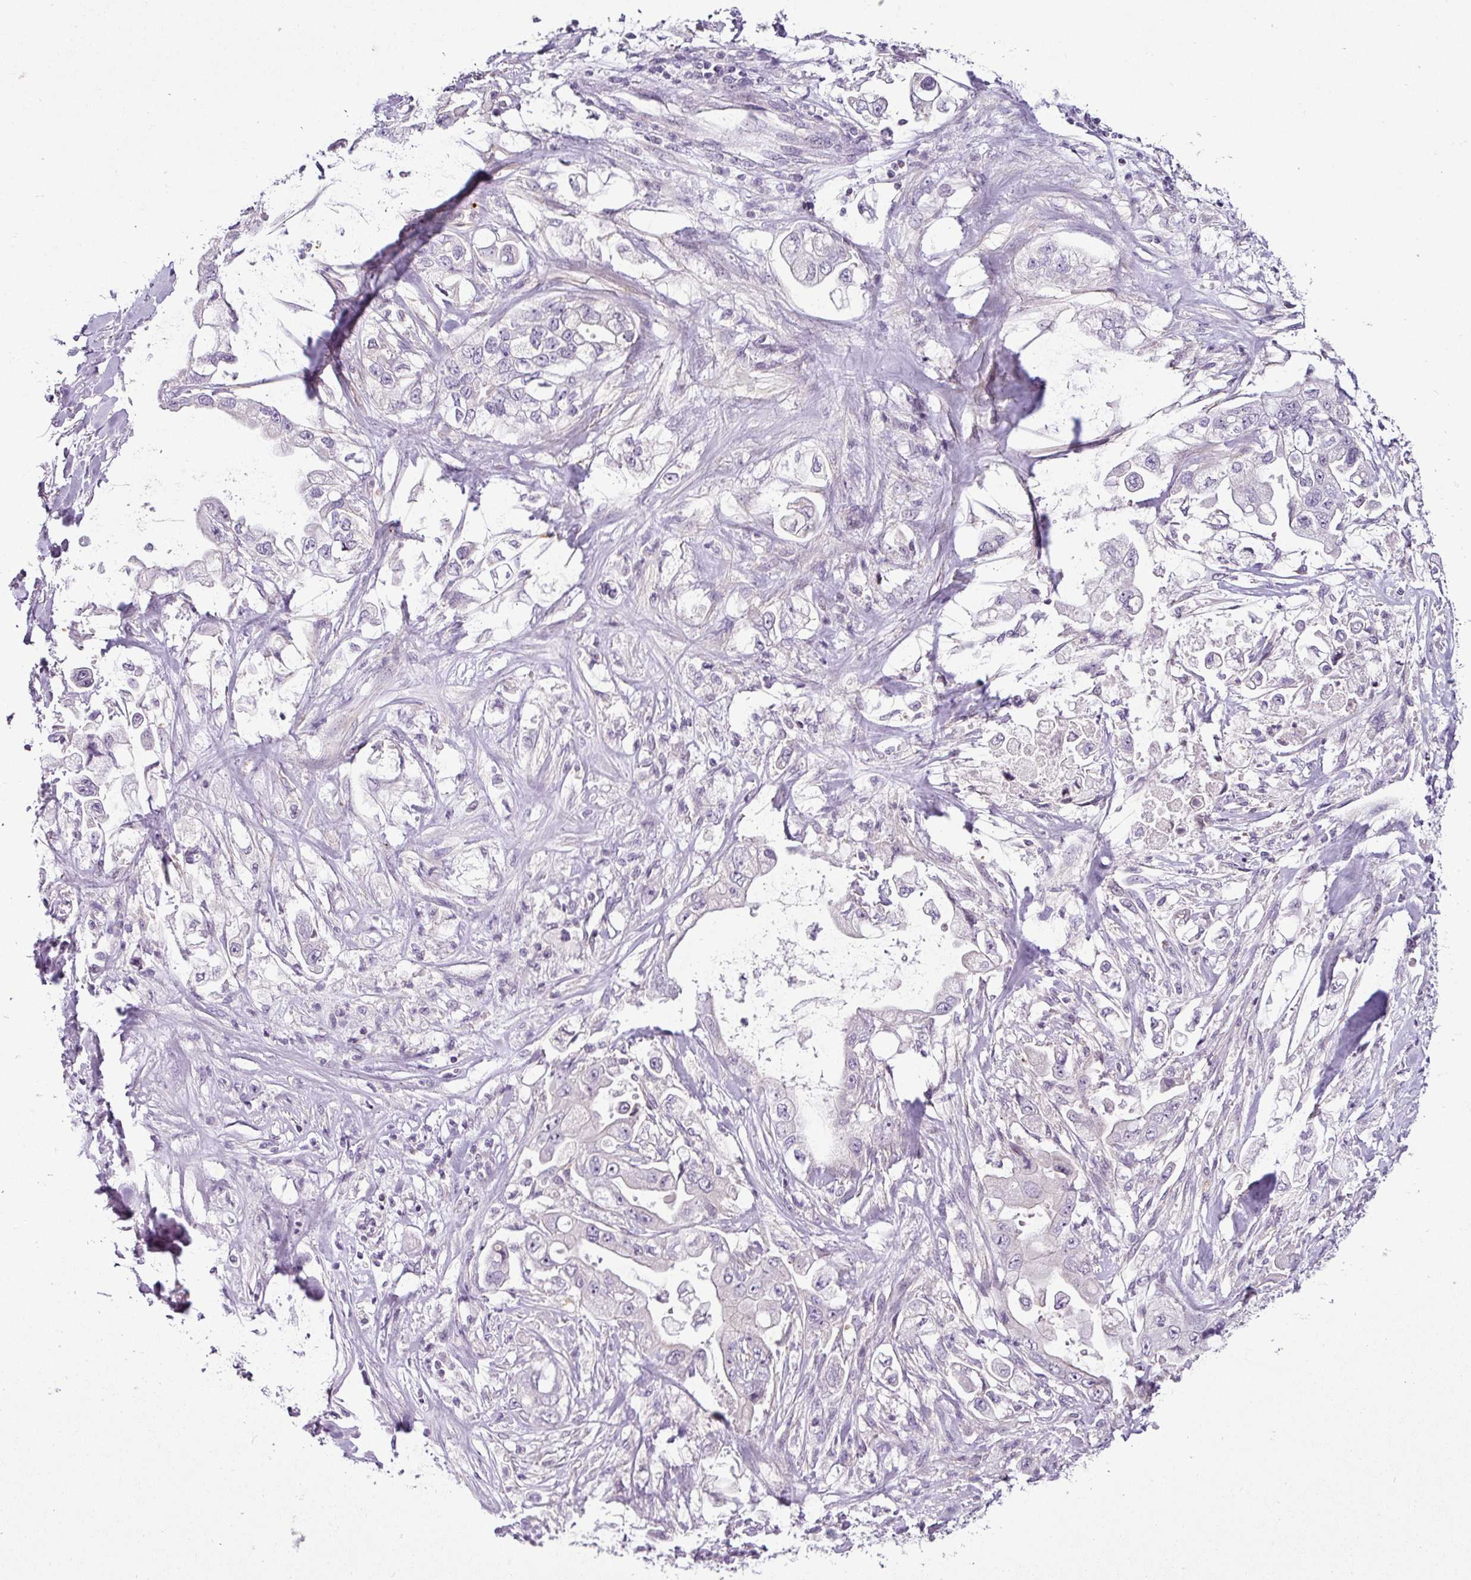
{"staining": {"intensity": "negative", "quantity": "none", "location": "none"}, "tissue": "stomach cancer", "cell_type": "Tumor cells", "image_type": "cancer", "snomed": [{"axis": "morphology", "description": "Adenocarcinoma, NOS"}, {"axis": "topography", "description": "Stomach"}], "caption": "An immunohistochemistry micrograph of adenocarcinoma (stomach) is shown. There is no staining in tumor cells of adenocarcinoma (stomach).", "gene": "TEX30", "patient": {"sex": "male", "age": 62}}